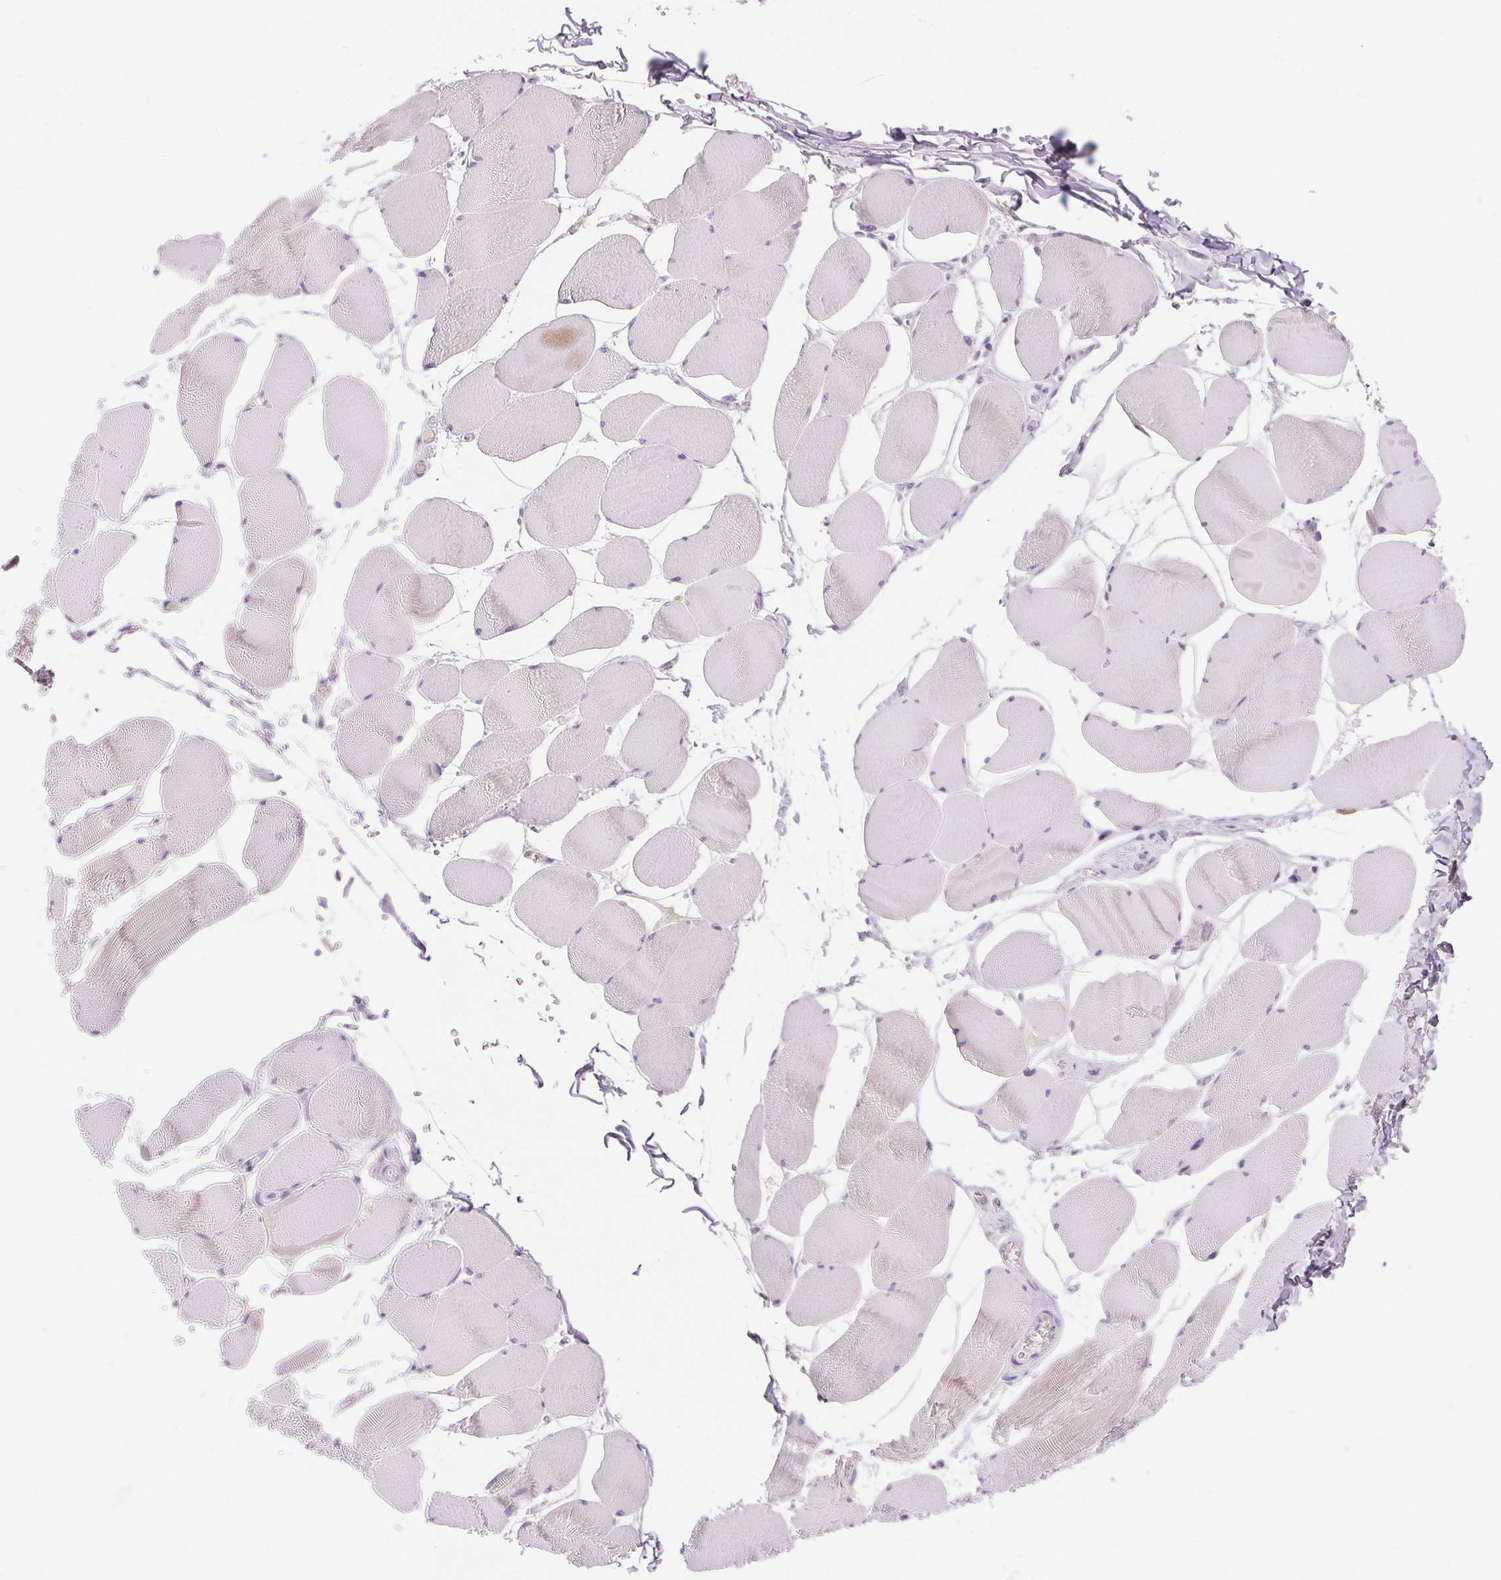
{"staining": {"intensity": "negative", "quantity": "none", "location": "none"}, "tissue": "skeletal muscle", "cell_type": "Myocytes", "image_type": "normal", "snomed": [{"axis": "morphology", "description": "Normal tissue, NOS"}, {"axis": "topography", "description": "Skeletal muscle"}], "caption": "IHC photomicrograph of normal human skeletal muscle stained for a protein (brown), which displays no positivity in myocytes.", "gene": "IFIT1B", "patient": {"sex": "female", "age": 75}}